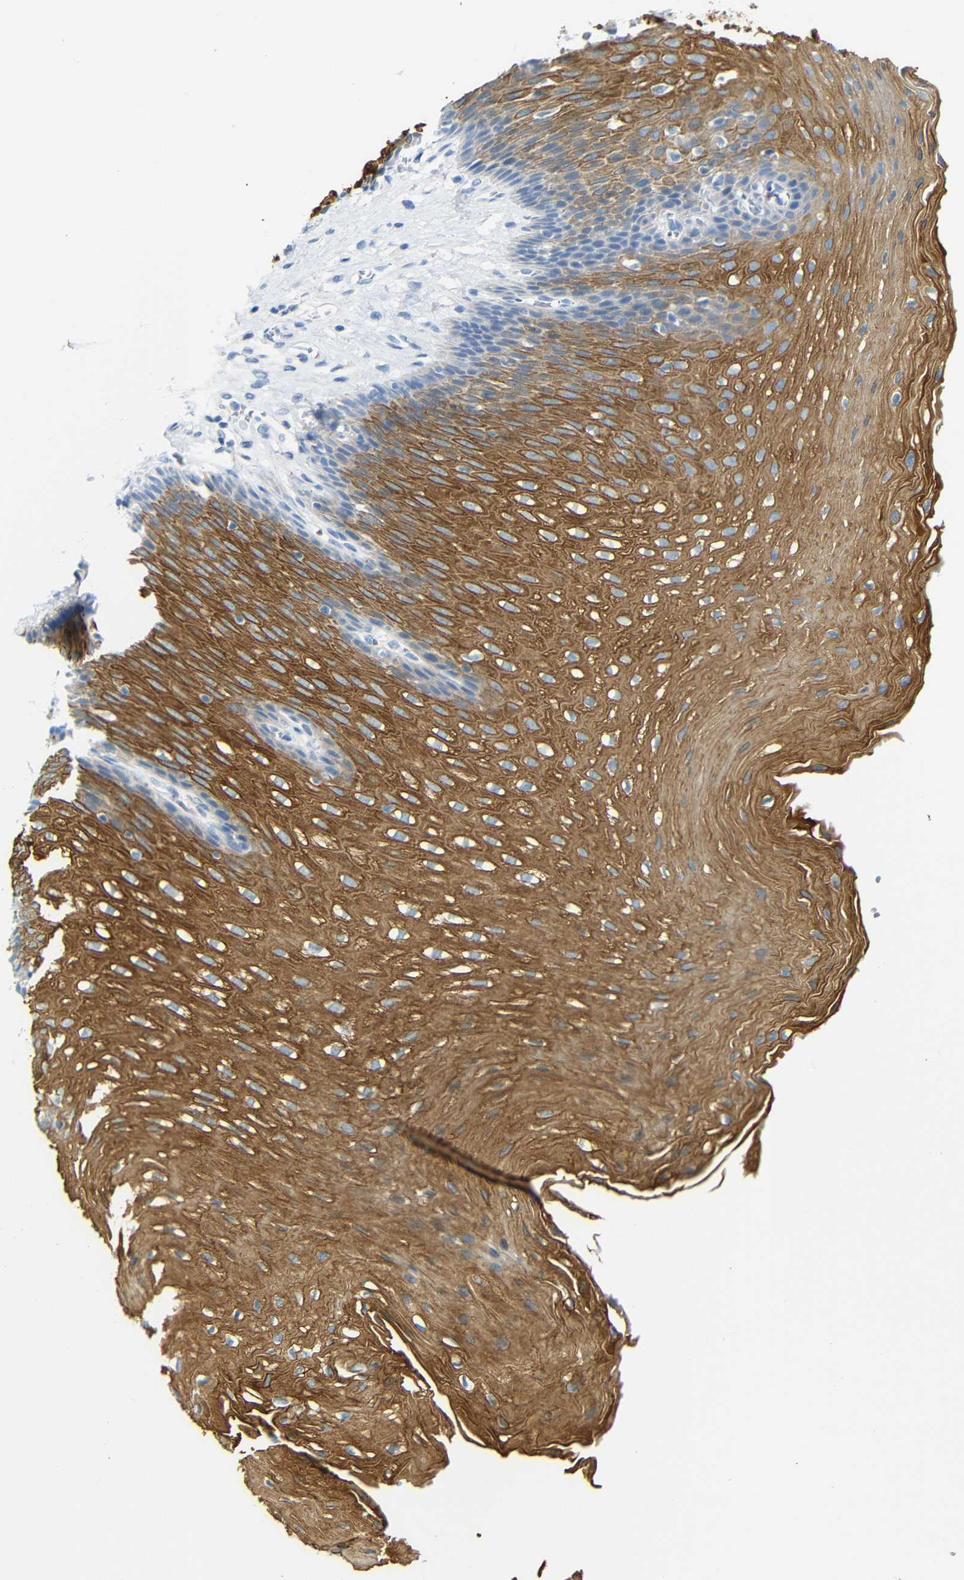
{"staining": {"intensity": "strong", "quantity": ">75%", "location": "cytoplasmic/membranous"}, "tissue": "esophagus", "cell_type": "Squamous epithelial cells", "image_type": "normal", "snomed": [{"axis": "morphology", "description": "Normal tissue, NOS"}, {"axis": "topography", "description": "Esophagus"}], "caption": "Esophagus was stained to show a protein in brown. There is high levels of strong cytoplasmic/membranous staining in approximately >75% of squamous epithelial cells. The protein is shown in brown color, while the nuclei are stained blue.", "gene": "DYNAP", "patient": {"sex": "male", "age": 48}}